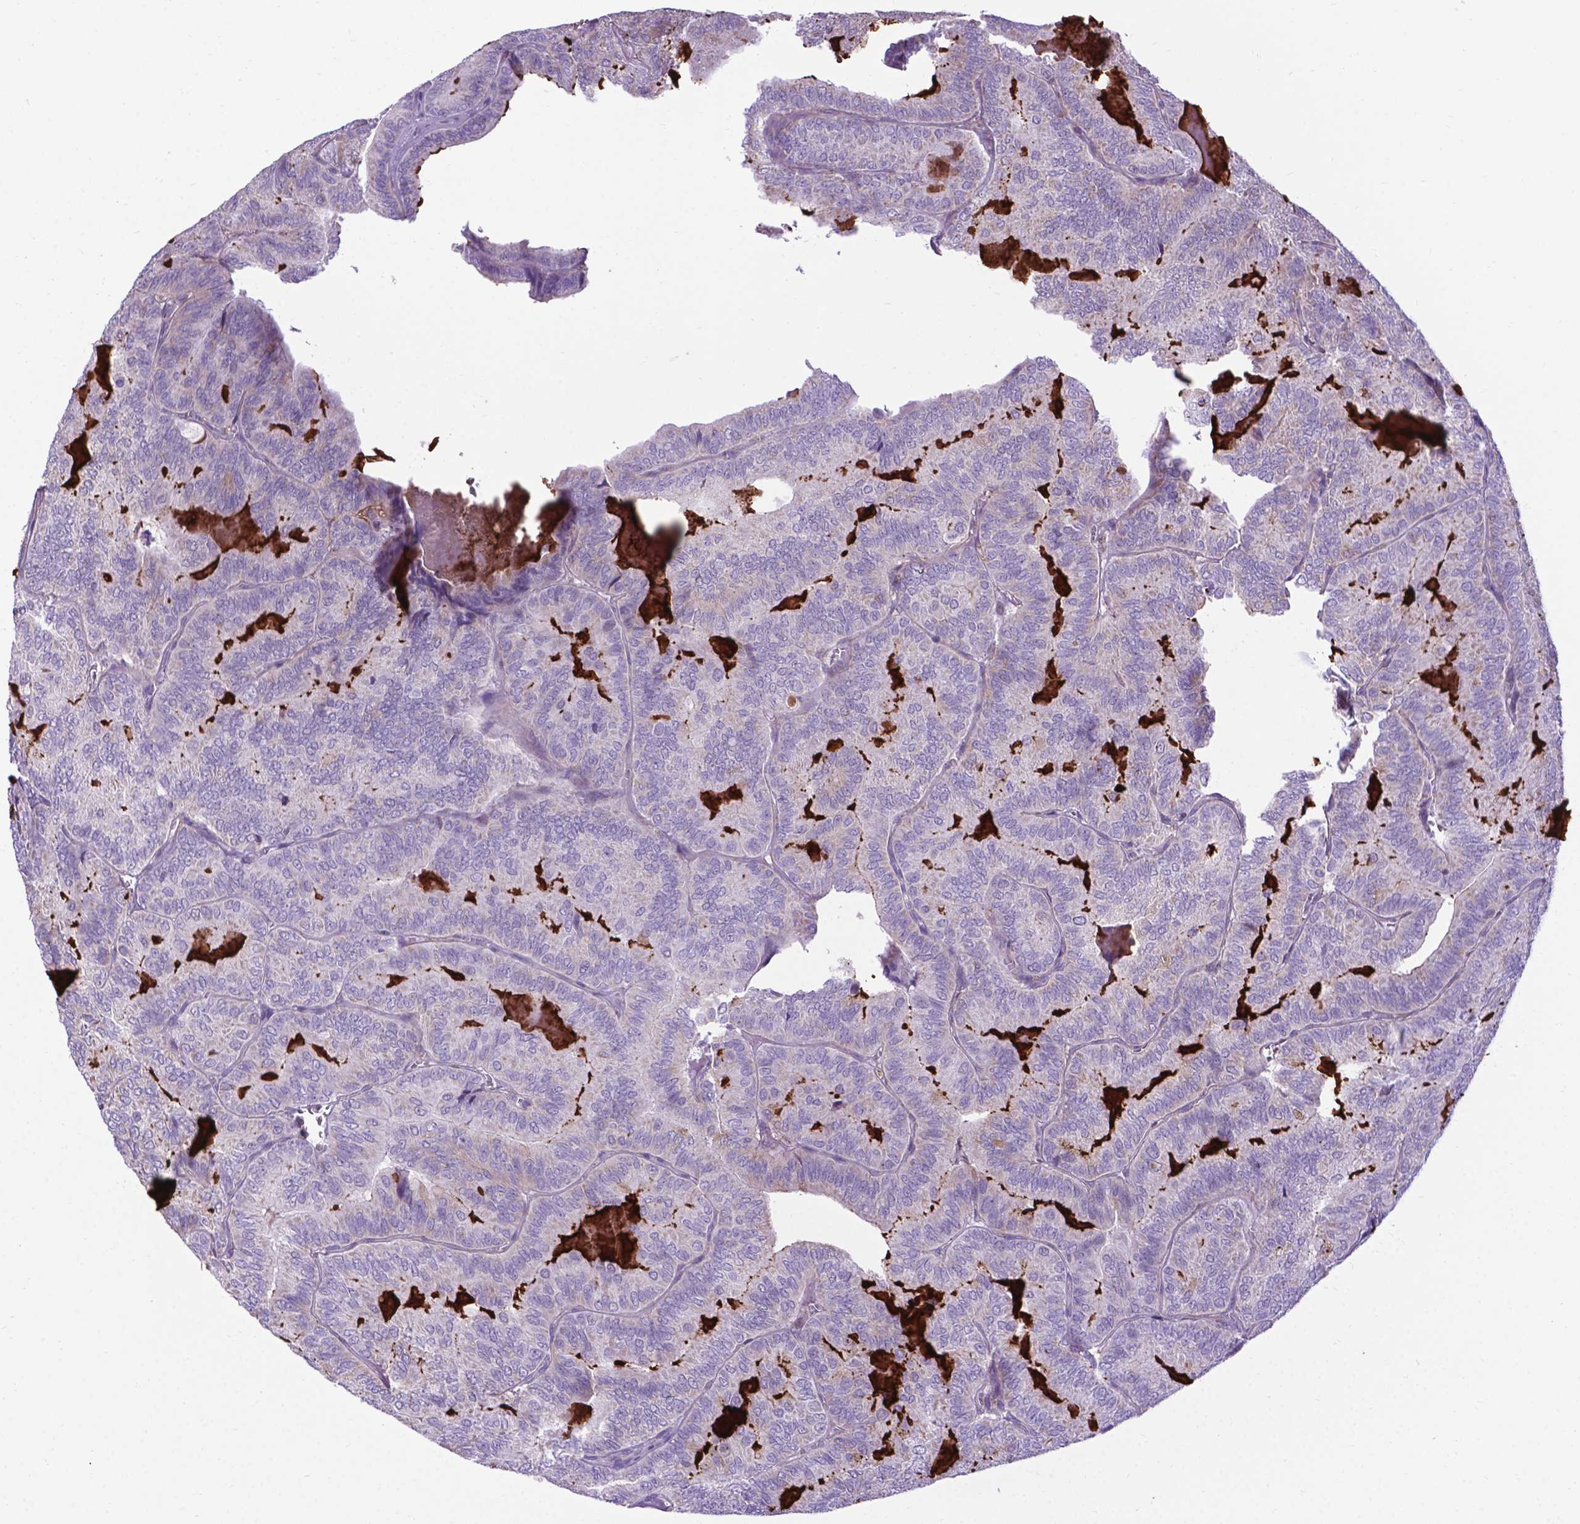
{"staining": {"intensity": "negative", "quantity": "none", "location": "none"}, "tissue": "thyroid cancer", "cell_type": "Tumor cells", "image_type": "cancer", "snomed": [{"axis": "morphology", "description": "Papillary adenocarcinoma, NOS"}, {"axis": "topography", "description": "Thyroid gland"}], "caption": "DAB immunohistochemical staining of human thyroid papillary adenocarcinoma demonstrates no significant positivity in tumor cells.", "gene": "POU3F3", "patient": {"sex": "female", "age": 75}}